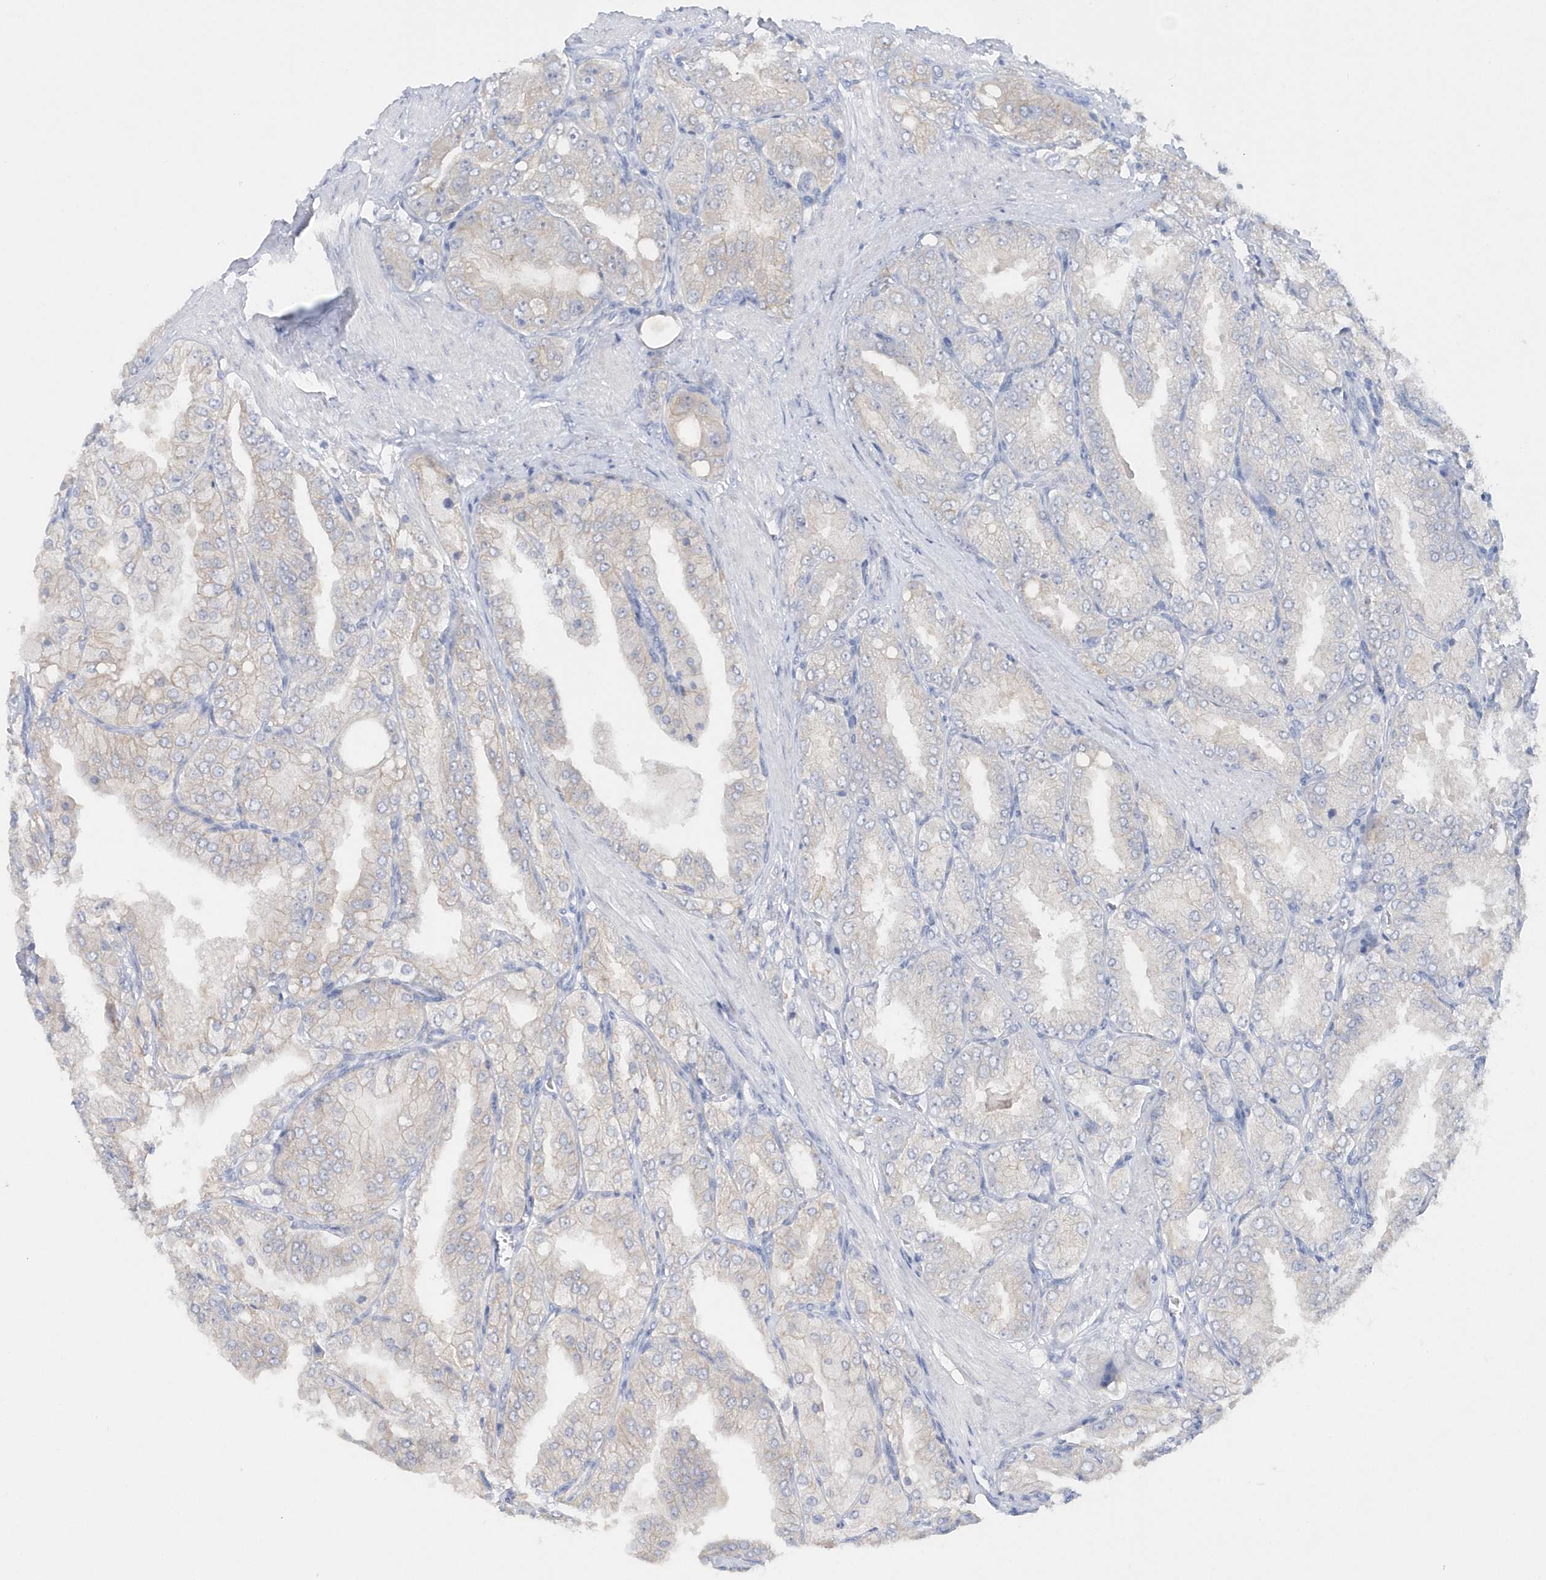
{"staining": {"intensity": "negative", "quantity": "none", "location": "none"}, "tissue": "prostate cancer", "cell_type": "Tumor cells", "image_type": "cancer", "snomed": [{"axis": "morphology", "description": "Adenocarcinoma, High grade"}, {"axis": "topography", "description": "Prostate"}], "caption": "Photomicrograph shows no significant protein staining in tumor cells of prostate cancer.", "gene": "RPE", "patient": {"sex": "male", "age": 50}}